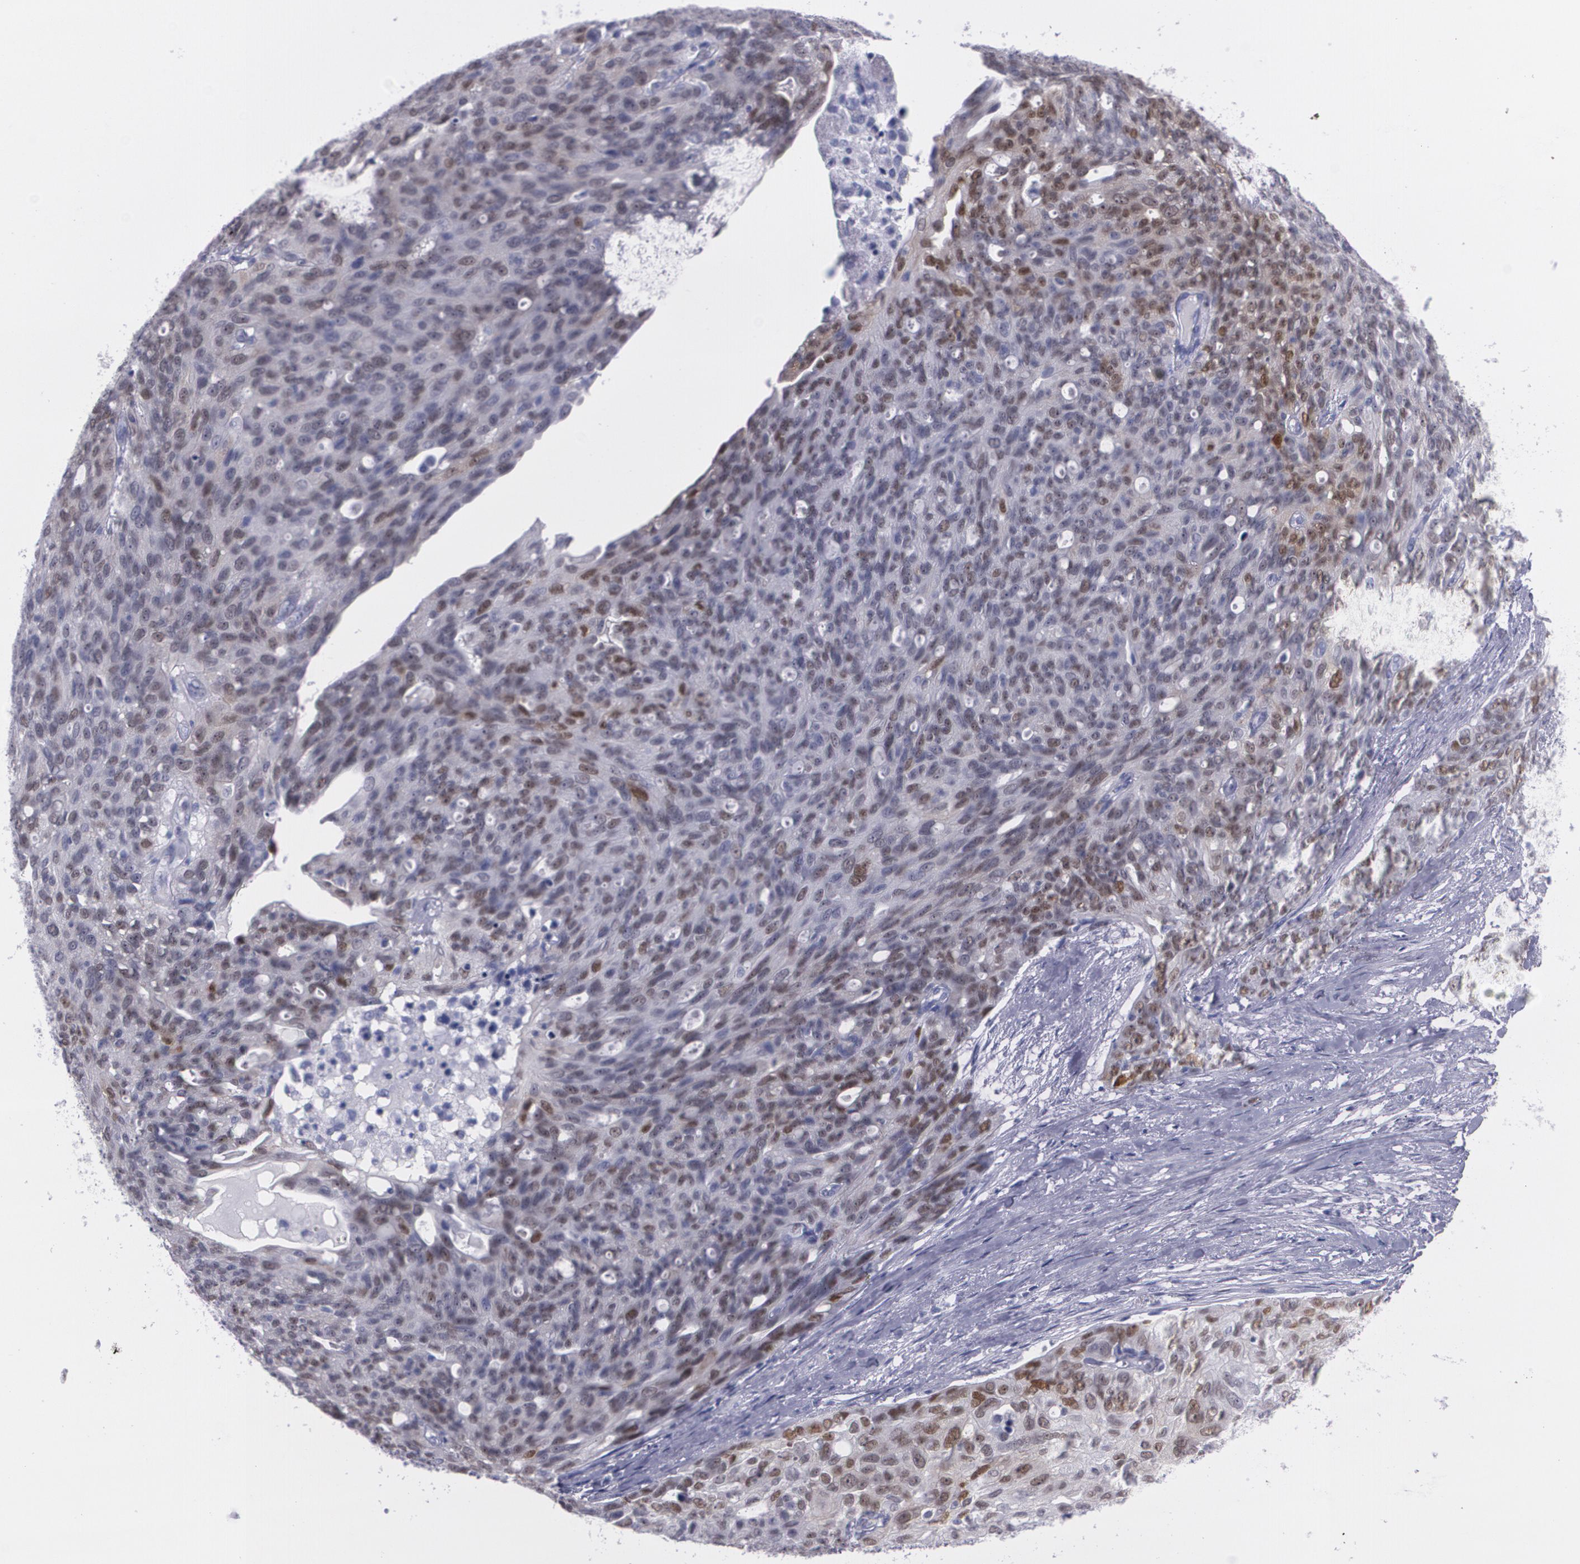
{"staining": {"intensity": "weak", "quantity": "<25%", "location": "nuclear"}, "tissue": "ovarian cancer", "cell_type": "Tumor cells", "image_type": "cancer", "snomed": [{"axis": "morphology", "description": "Carcinoma, endometroid"}, {"axis": "topography", "description": "Ovary"}], "caption": "Ovarian cancer was stained to show a protein in brown. There is no significant staining in tumor cells.", "gene": "TP53", "patient": {"sex": "female", "age": 60}}